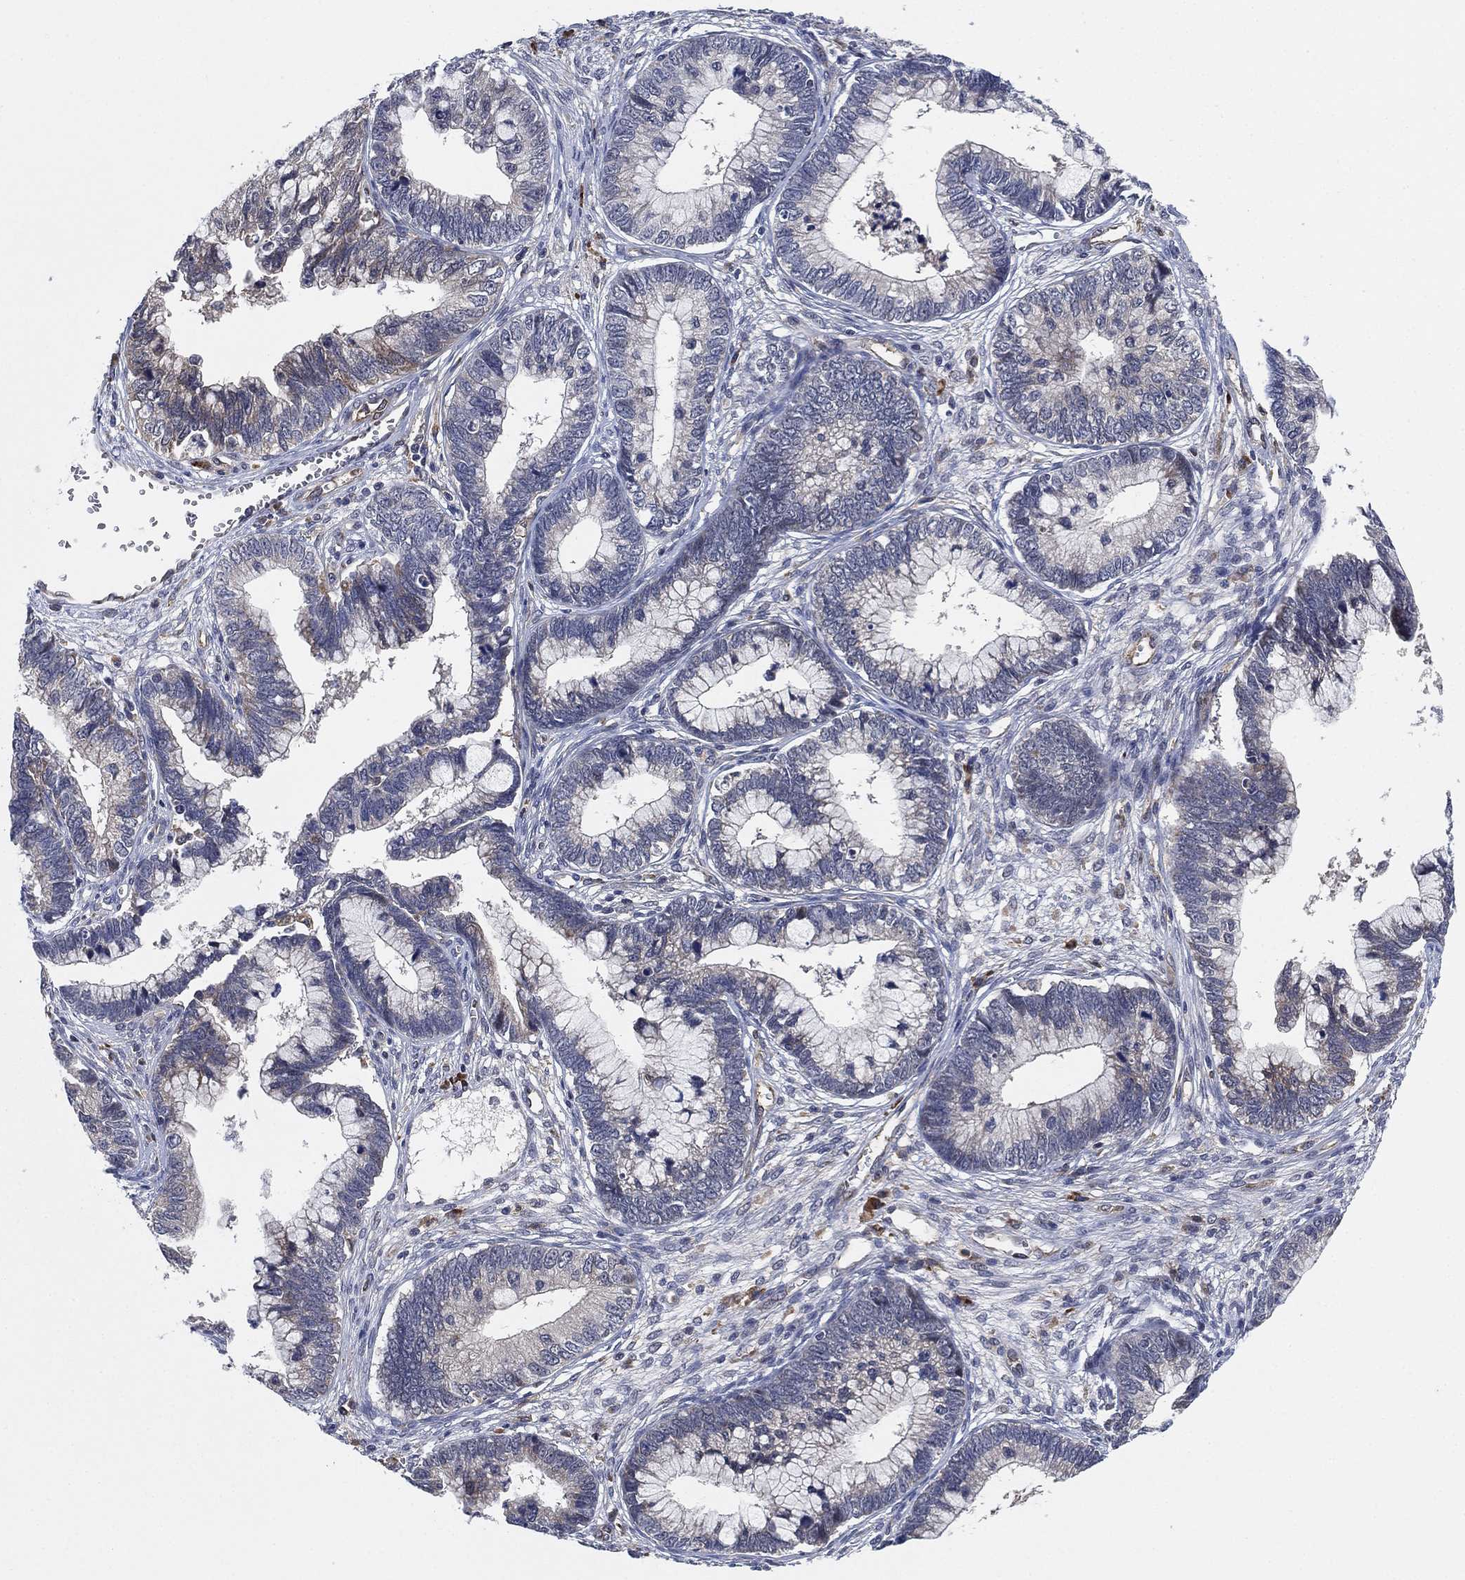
{"staining": {"intensity": "negative", "quantity": "none", "location": "none"}, "tissue": "cervical cancer", "cell_type": "Tumor cells", "image_type": "cancer", "snomed": [{"axis": "morphology", "description": "Adenocarcinoma, NOS"}, {"axis": "topography", "description": "Cervix"}], "caption": "Immunohistochemistry (IHC) of cervical adenocarcinoma shows no positivity in tumor cells. (DAB (3,3'-diaminobenzidine) immunohistochemistry (IHC), high magnification).", "gene": "FES", "patient": {"sex": "female", "age": 44}}